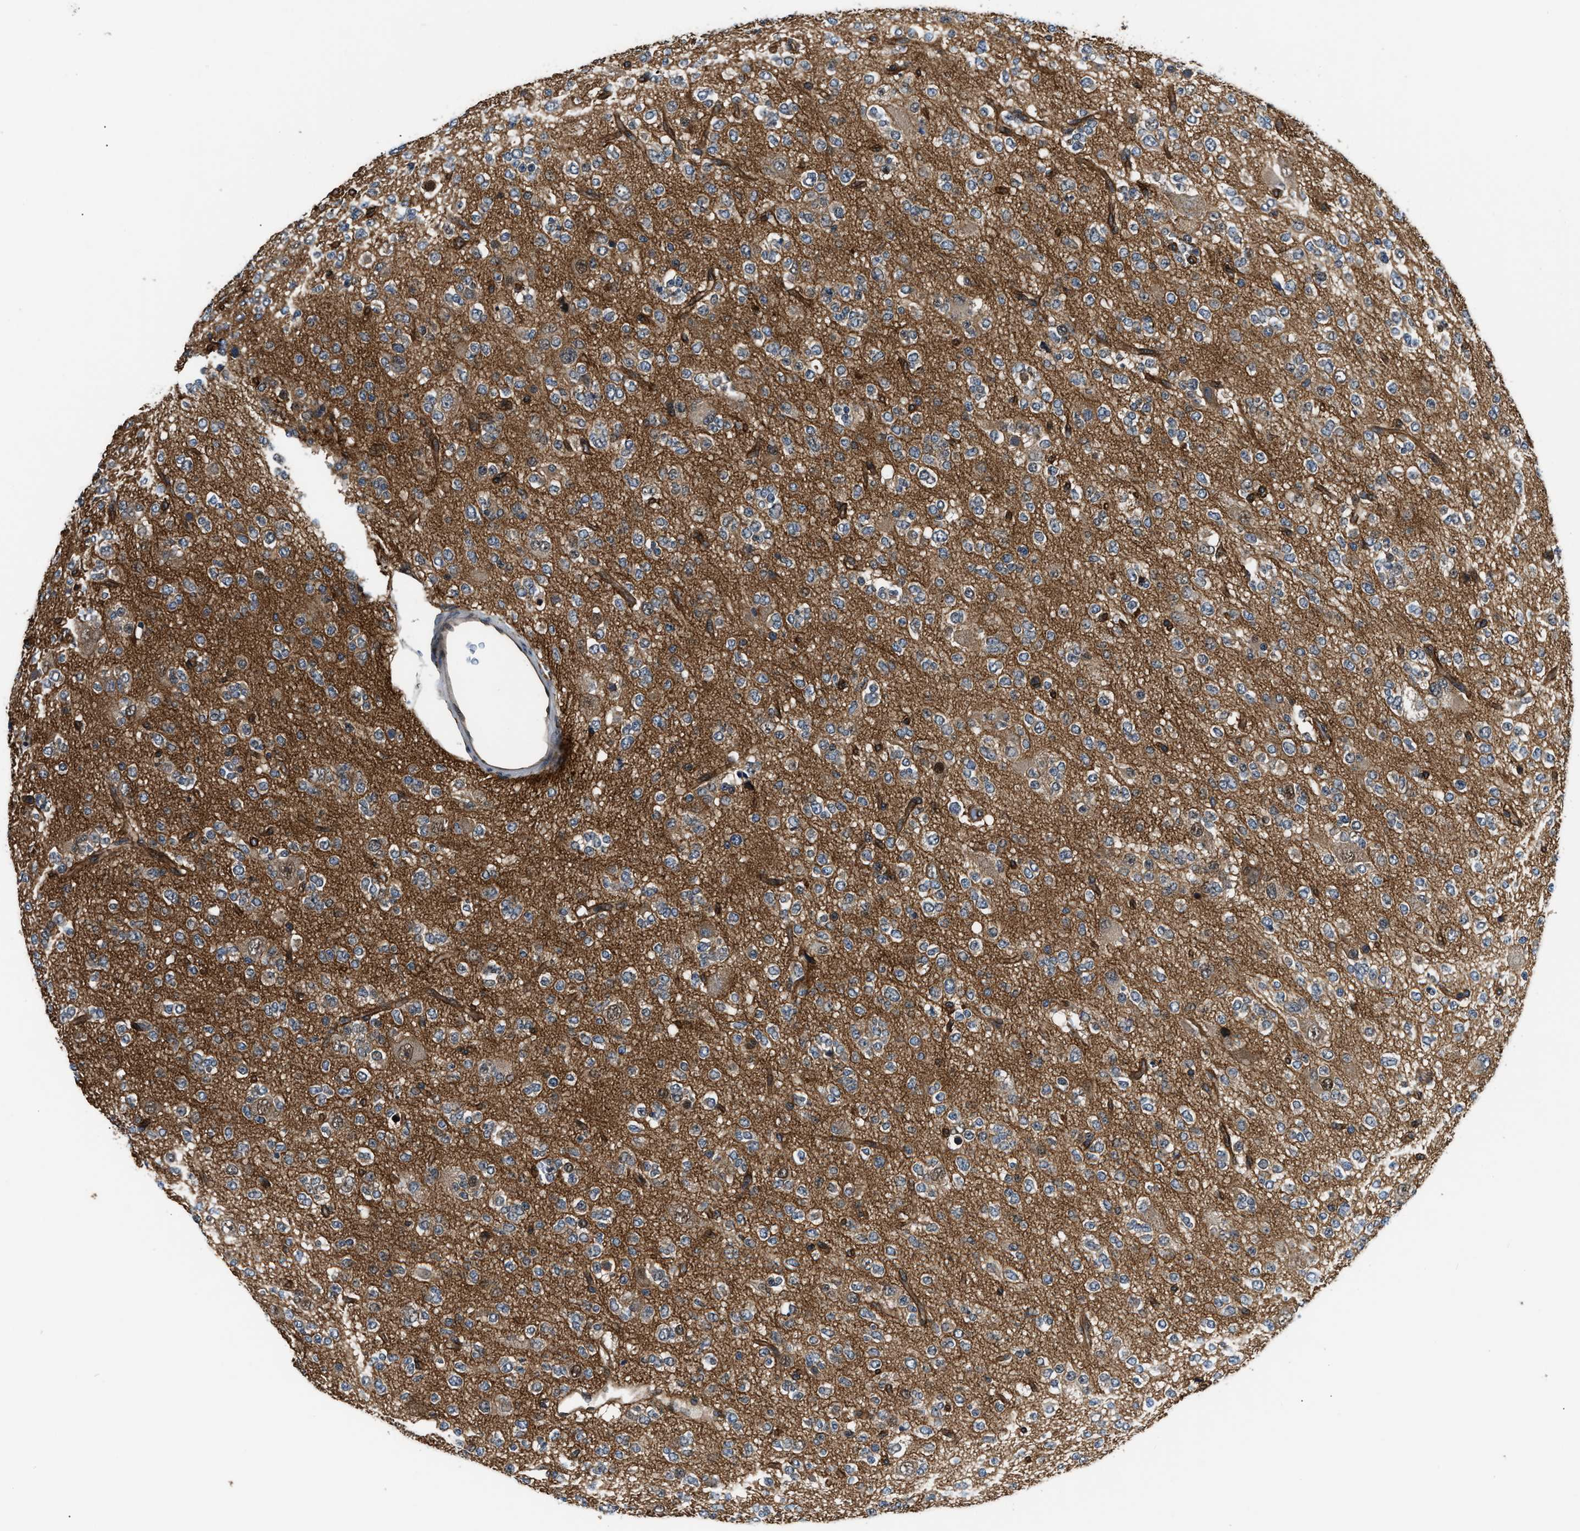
{"staining": {"intensity": "weak", "quantity": "25%-75%", "location": "cytoplasmic/membranous"}, "tissue": "glioma", "cell_type": "Tumor cells", "image_type": "cancer", "snomed": [{"axis": "morphology", "description": "Glioma, malignant, Low grade"}, {"axis": "topography", "description": "Brain"}], "caption": "A brown stain labels weak cytoplasmic/membranous expression of a protein in human malignant low-grade glioma tumor cells.", "gene": "COPS2", "patient": {"sex": "male", "age": 38}}